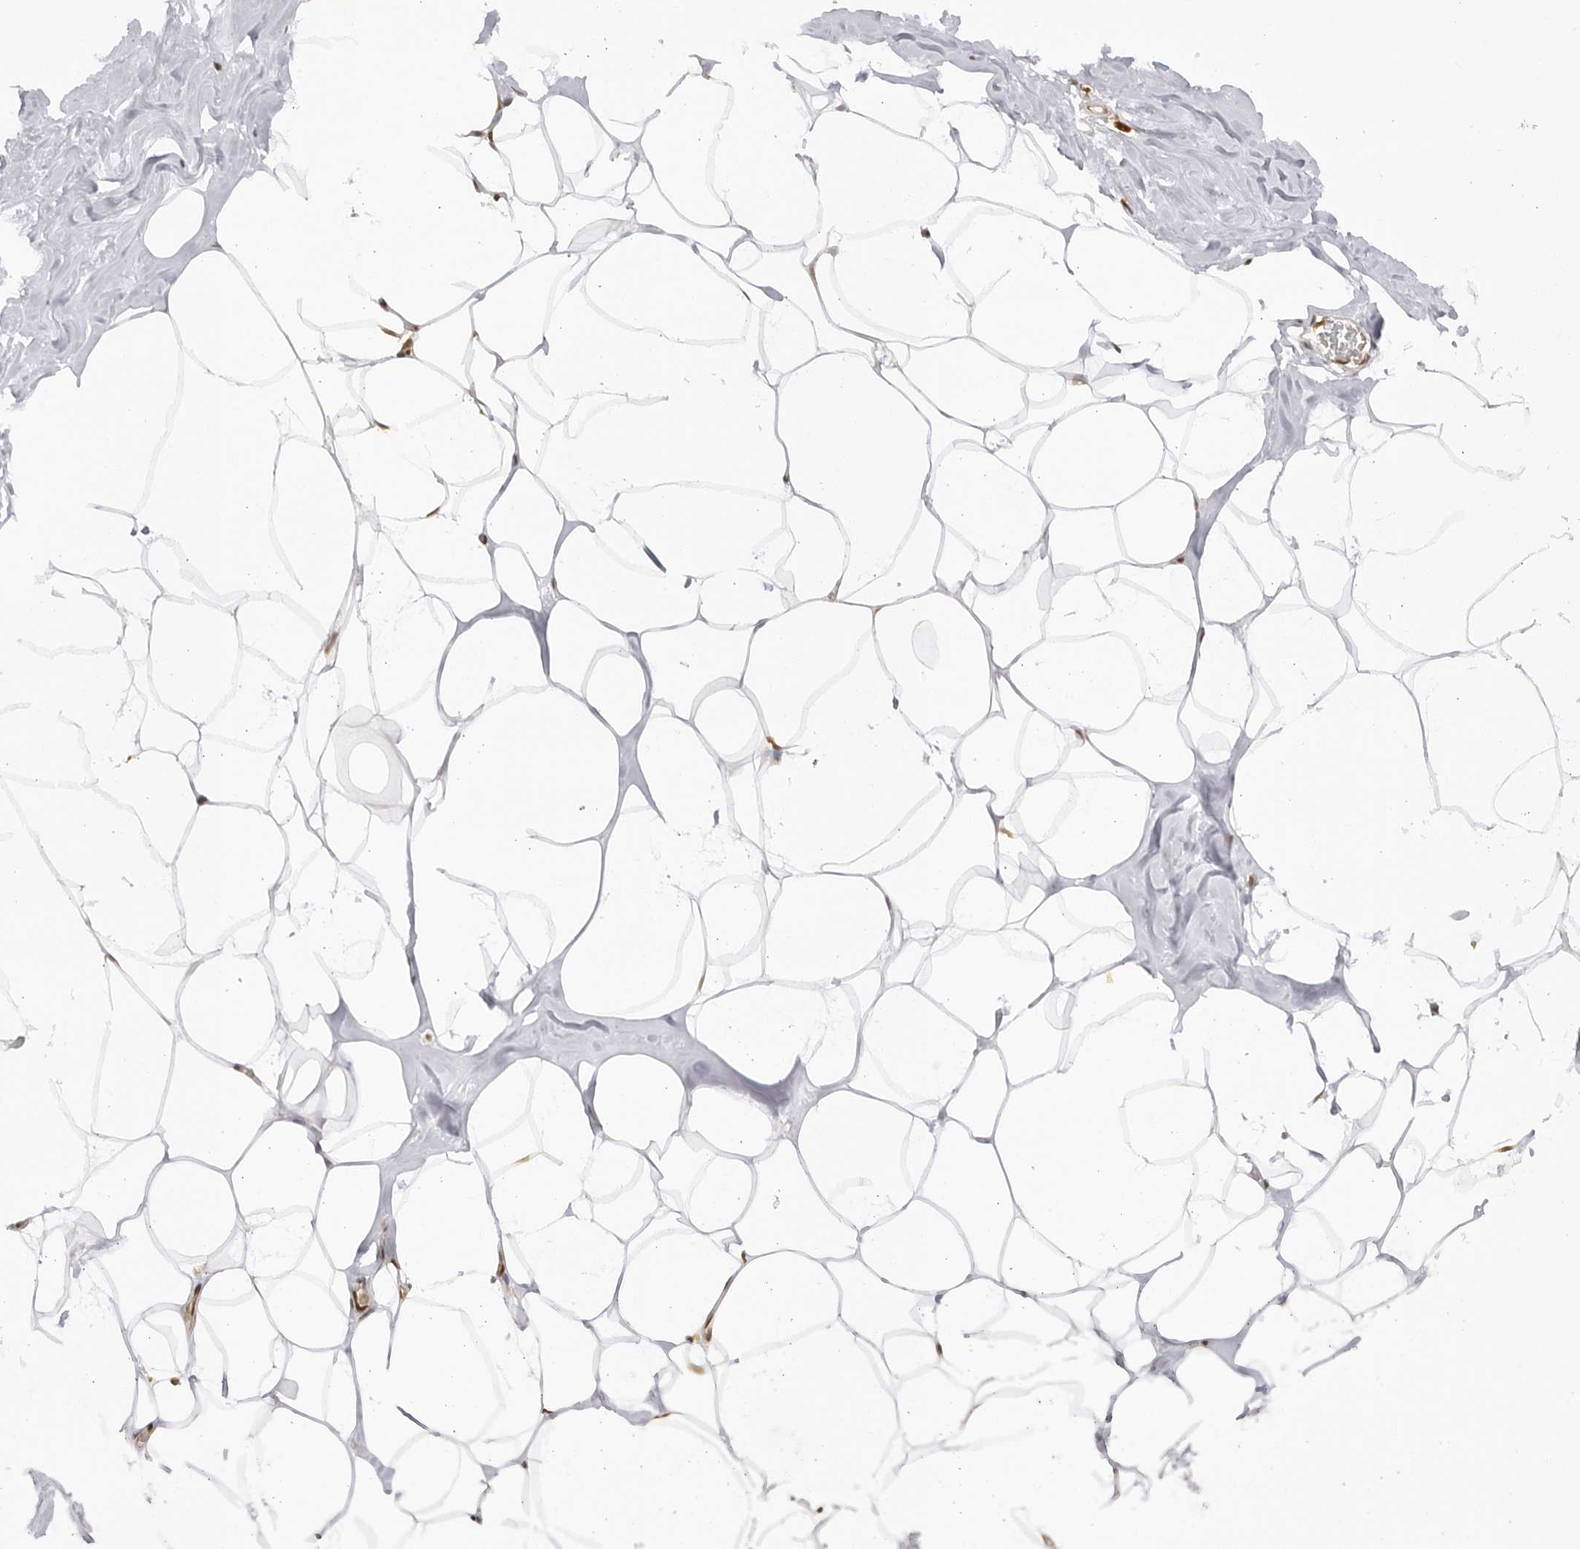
{"staining": {"intensity": "weak", "quantity": "25%-75%", "location": "cytoplasmic/membranous,nuclear"}, "tissue": "adipose tissue", "cell_type": "Adipocytes", "image_type": "normal", "snomed": [{"axis": "morphology", "description": "Normal tissue, NOS"}, {"axis": "morphology", "description": "Fibrosis, NOS"}, {"axis": "topography", "description": "Breast"}, {"axis": "topography", "description": "Adipose tissue"}], "caption": "Protein staining of benign adipose tissue displays weak cytoplasmic/membranous,nuclear staining in approximately 25%-75% of adipocytes. The staining is performed using DAB (3,3'-diaminobenzidine) brown chromogen to label protein expression. The nuclei are counter-stained blue using hematoxylin.", "gene": "RASGEF1C", "patient": {"sex": "female", "age": 39}}